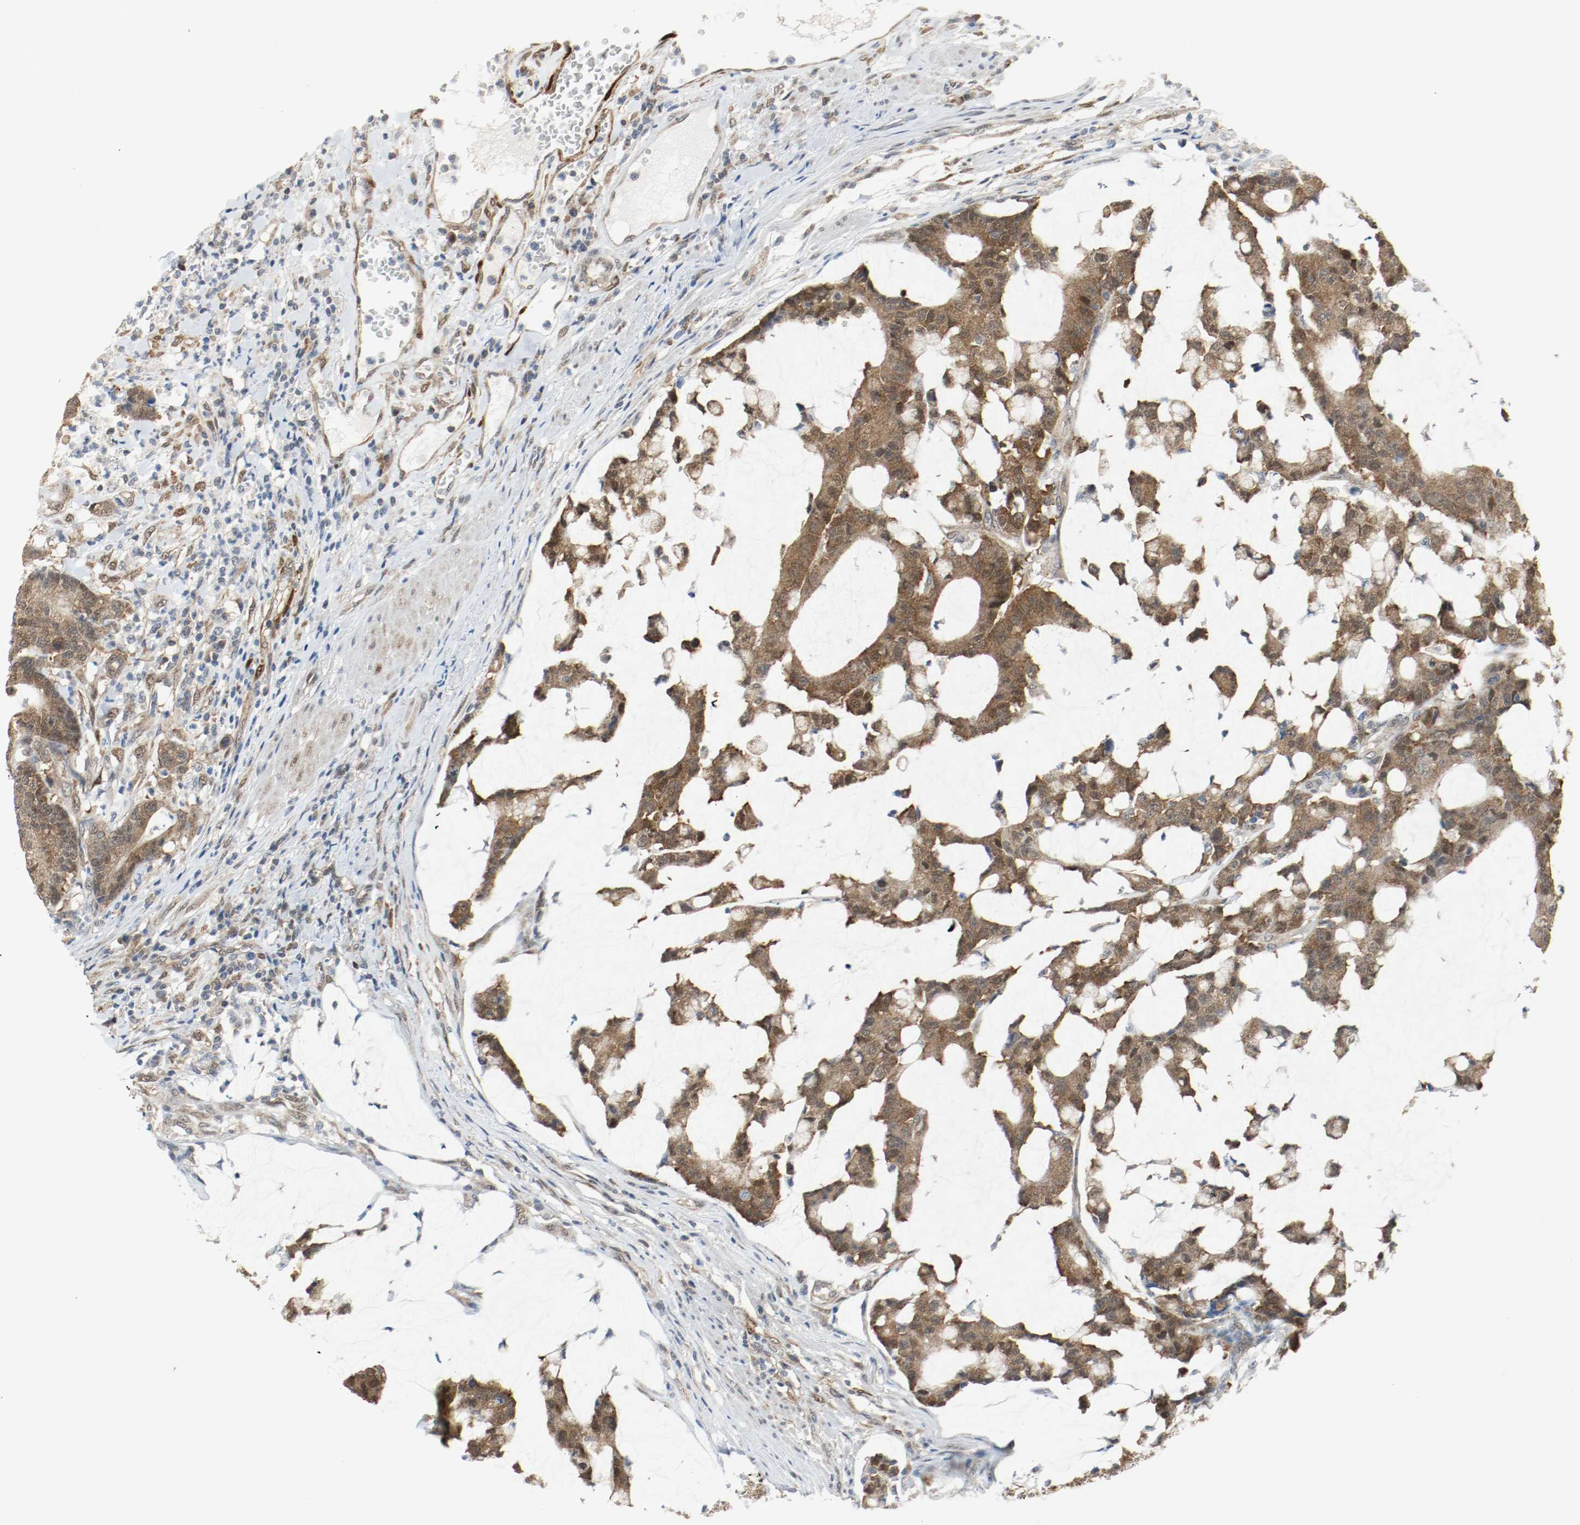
{"staining": {"intensity": "strong", "quantity": ">75%", "location": "cytoplasmic/membranous,nuclear"}, "tissue": "colorectal cancer", "cell_type": "Tumor cells", "image_type": "cancer", "snomed": [{"axis": "morphology", "description": "Adenocarcinoma, NOS"}, {"axis": "topography", "description": "Colon"}], "caption": "Colorectal cancer (adenocarcinoma) stained with a protein marker displays strong staining in tumor cells.", "gene": "PPME1", "patient": {"sex": "female", "age": 84}}